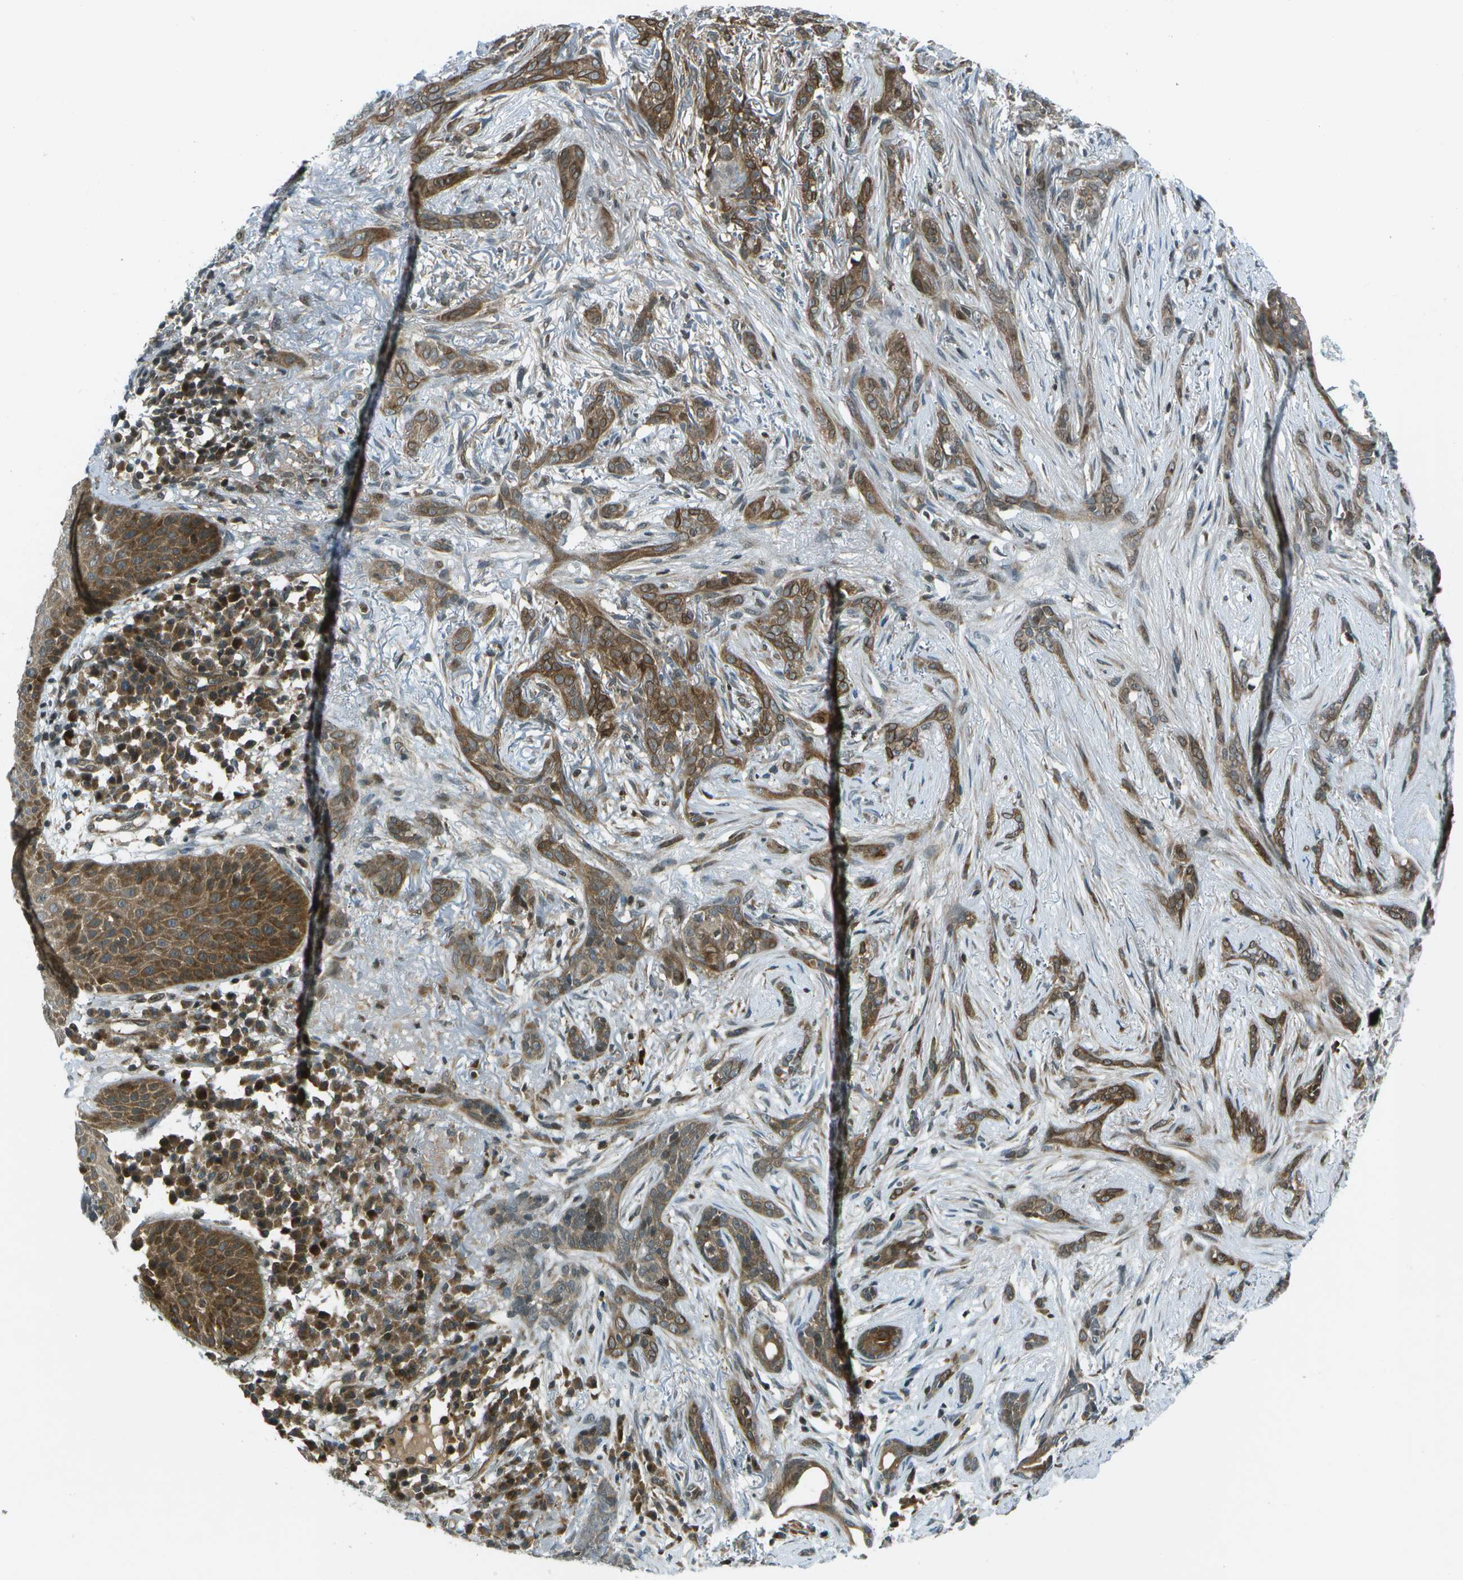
{"staining": {"intensity": "moderate", "quantity": ">75%", "location": "cytoplasmic/membranous"}, "tissue": "skin cancer", "cell_type": "Tumor cells", "image_type": "cancer", "snomed": [{"axis": "morphology", "description": "Basal cell carcinoma"}, {"axis": "morphology", "description": "Adnexal tumor, benign"}, {"axis": "topography", "description": "Skin"}], "caption": "Immunohistochemistry (IHC) (DAB (3,3'-diaminobenzidine)) staining of skin cancer demonstrates moderate cytoplasmic/membranous protein staining in about >75% of tumor cells. (DAB (3,3'-diaminobenzidine) IHC with brightfield microscopy, high magnification).", "gene": "TMEM19", "patient": {"sex": "female", "age": 42}}